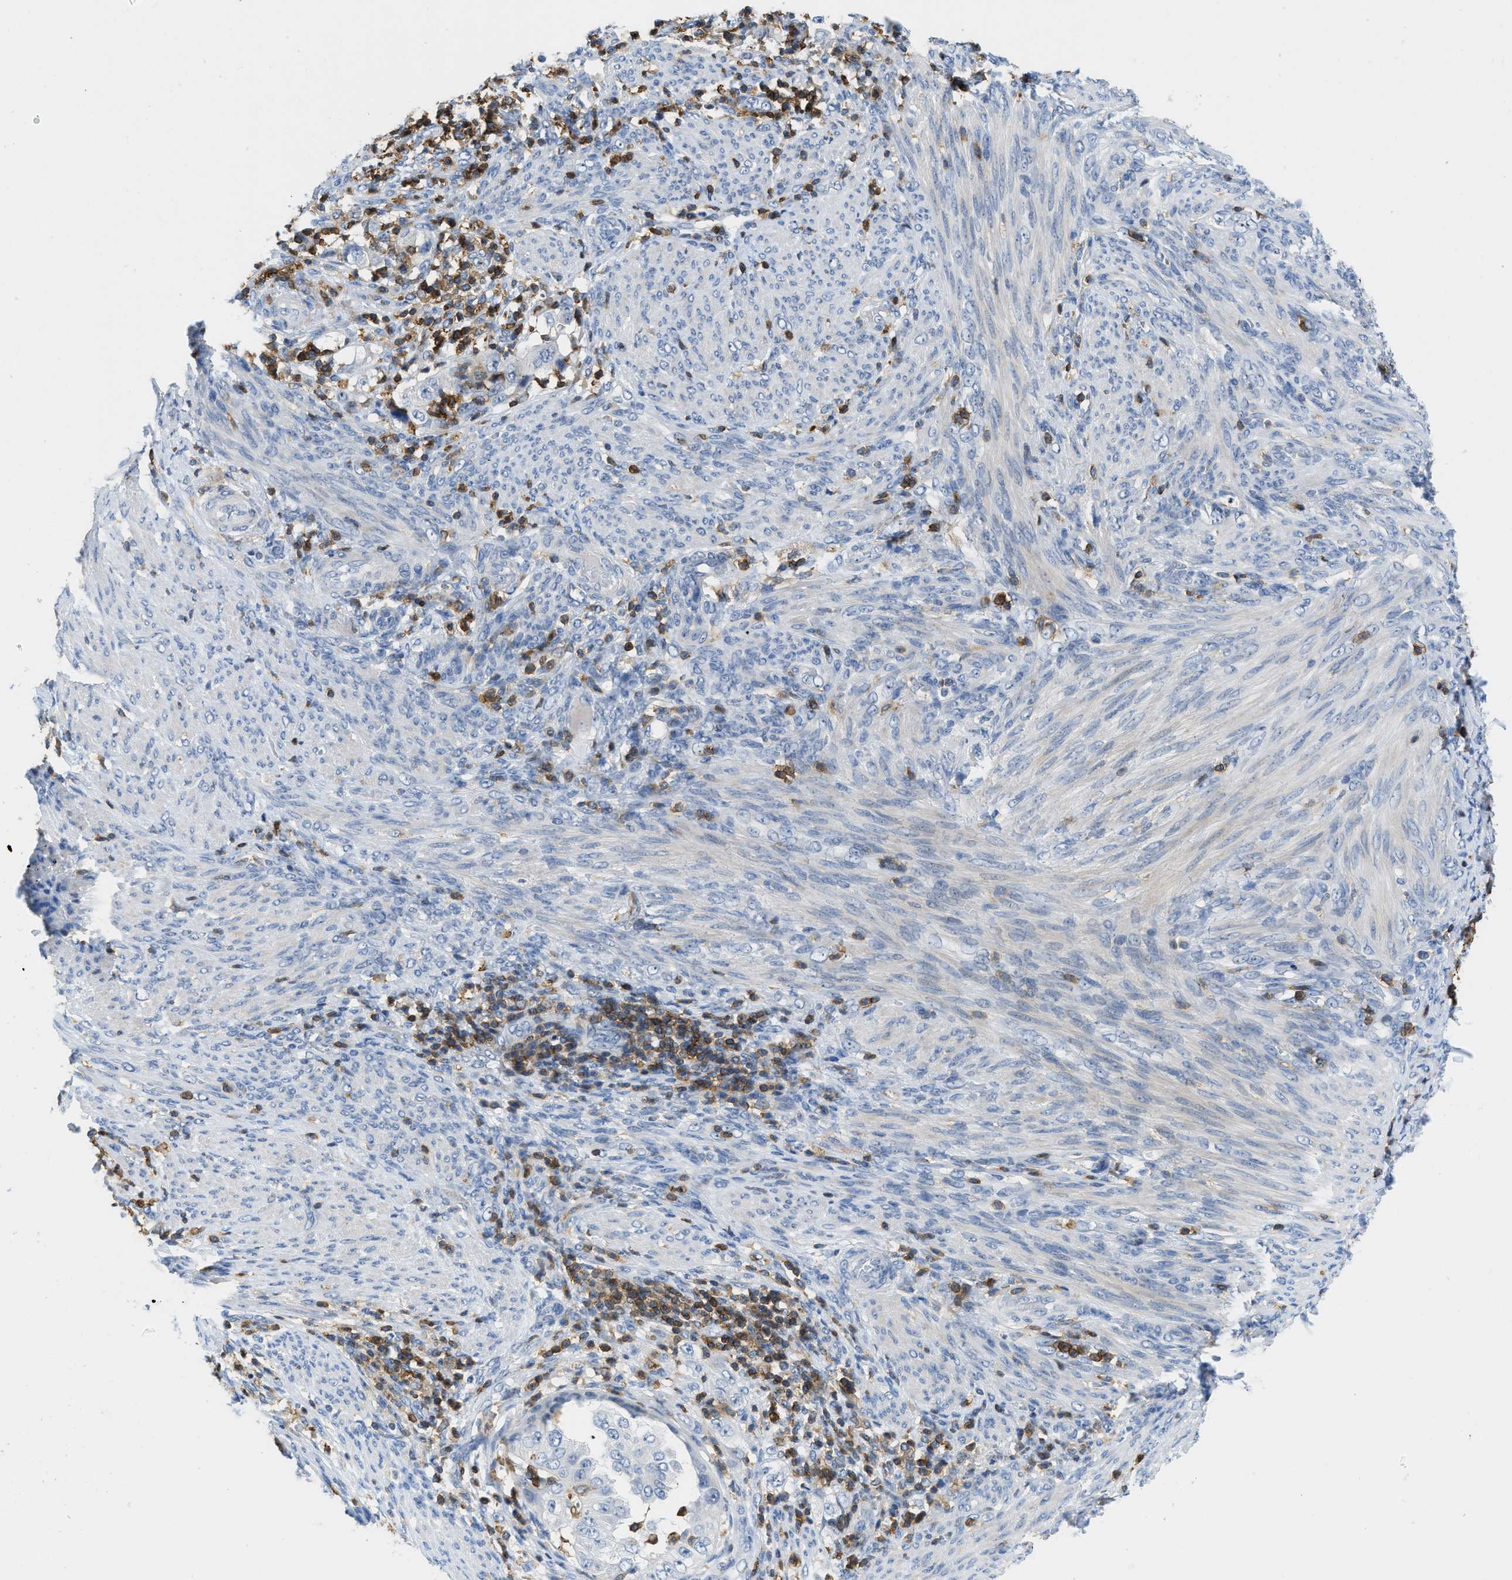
{"staining": {"intensity": "negative", "quantity": "none", "location": "none"}, "tissue": "endometrial cancer", "cell_type": "Tumor cells", "image_type": "cancer", "snomed": [{"axis": "morphology", "description": "Adenocarcinoma, NOS"}, {"axis": "topography", "description": "Endometrium"}], "caption": "This is an IHC histopathology image of endometrial adenocarcinoma. There is no expression in tumor cells.", "gene": "FAM151A", "patient": {"sex": "female", "age": 85}}